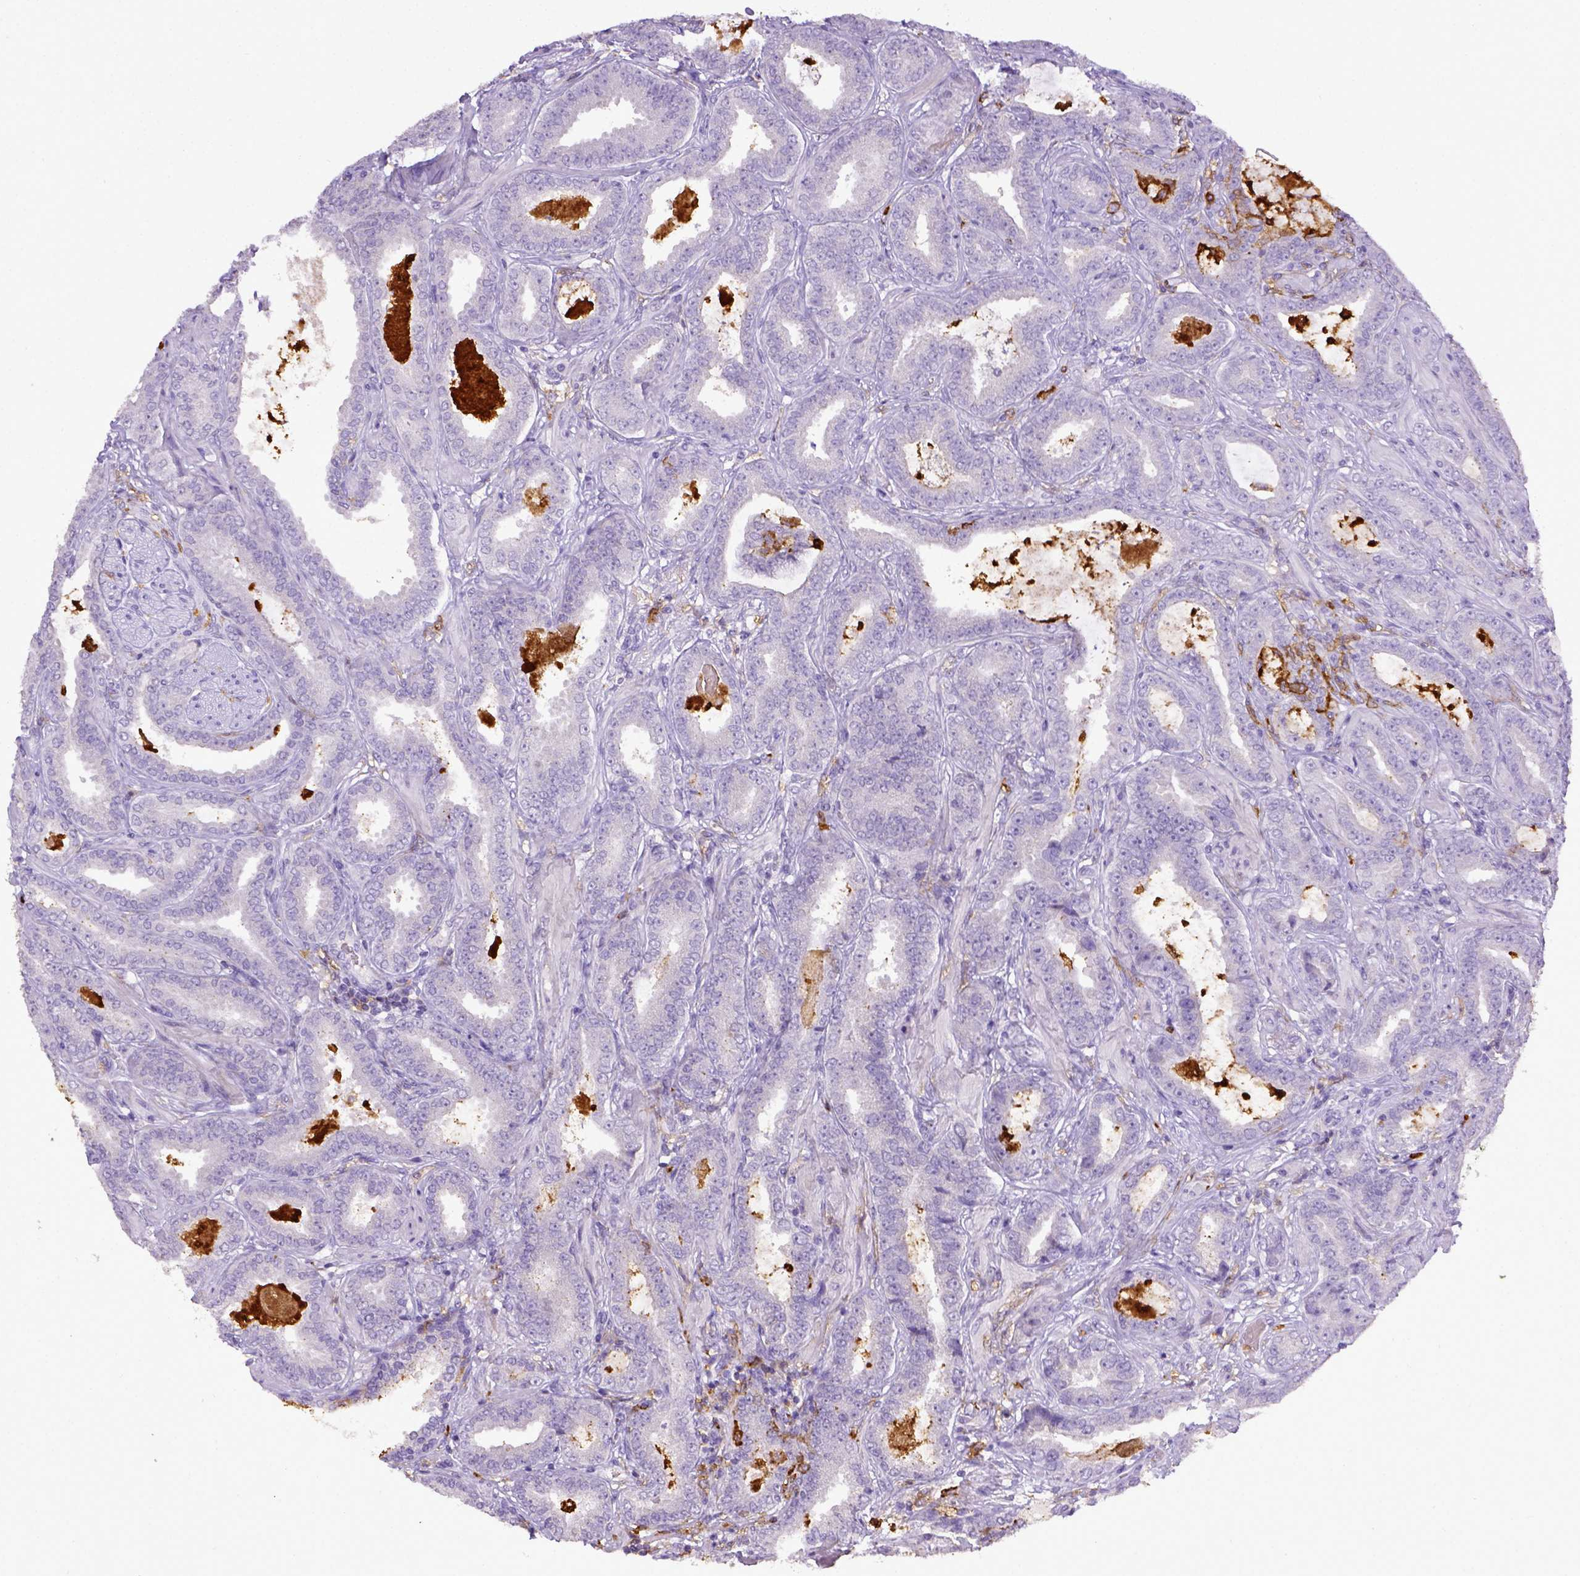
{"staining": {"intensity": "negative", "quantity": "none", "location": "none"}, "tissue": "prostate cancer", "cell_type": "Tumor cells", "image_type": "cancer", "snomed": [{"axis": "morphology", "description": "Adenocarcinoma, NOS"}, {"axis": "topography", "description": "Prostate"}], "caption": "Protein analysis of prostate cancer reveals no significant expression in tumor cells.", "gene": "ITGAM", "patient": {"sex": "male", "age": 64}}